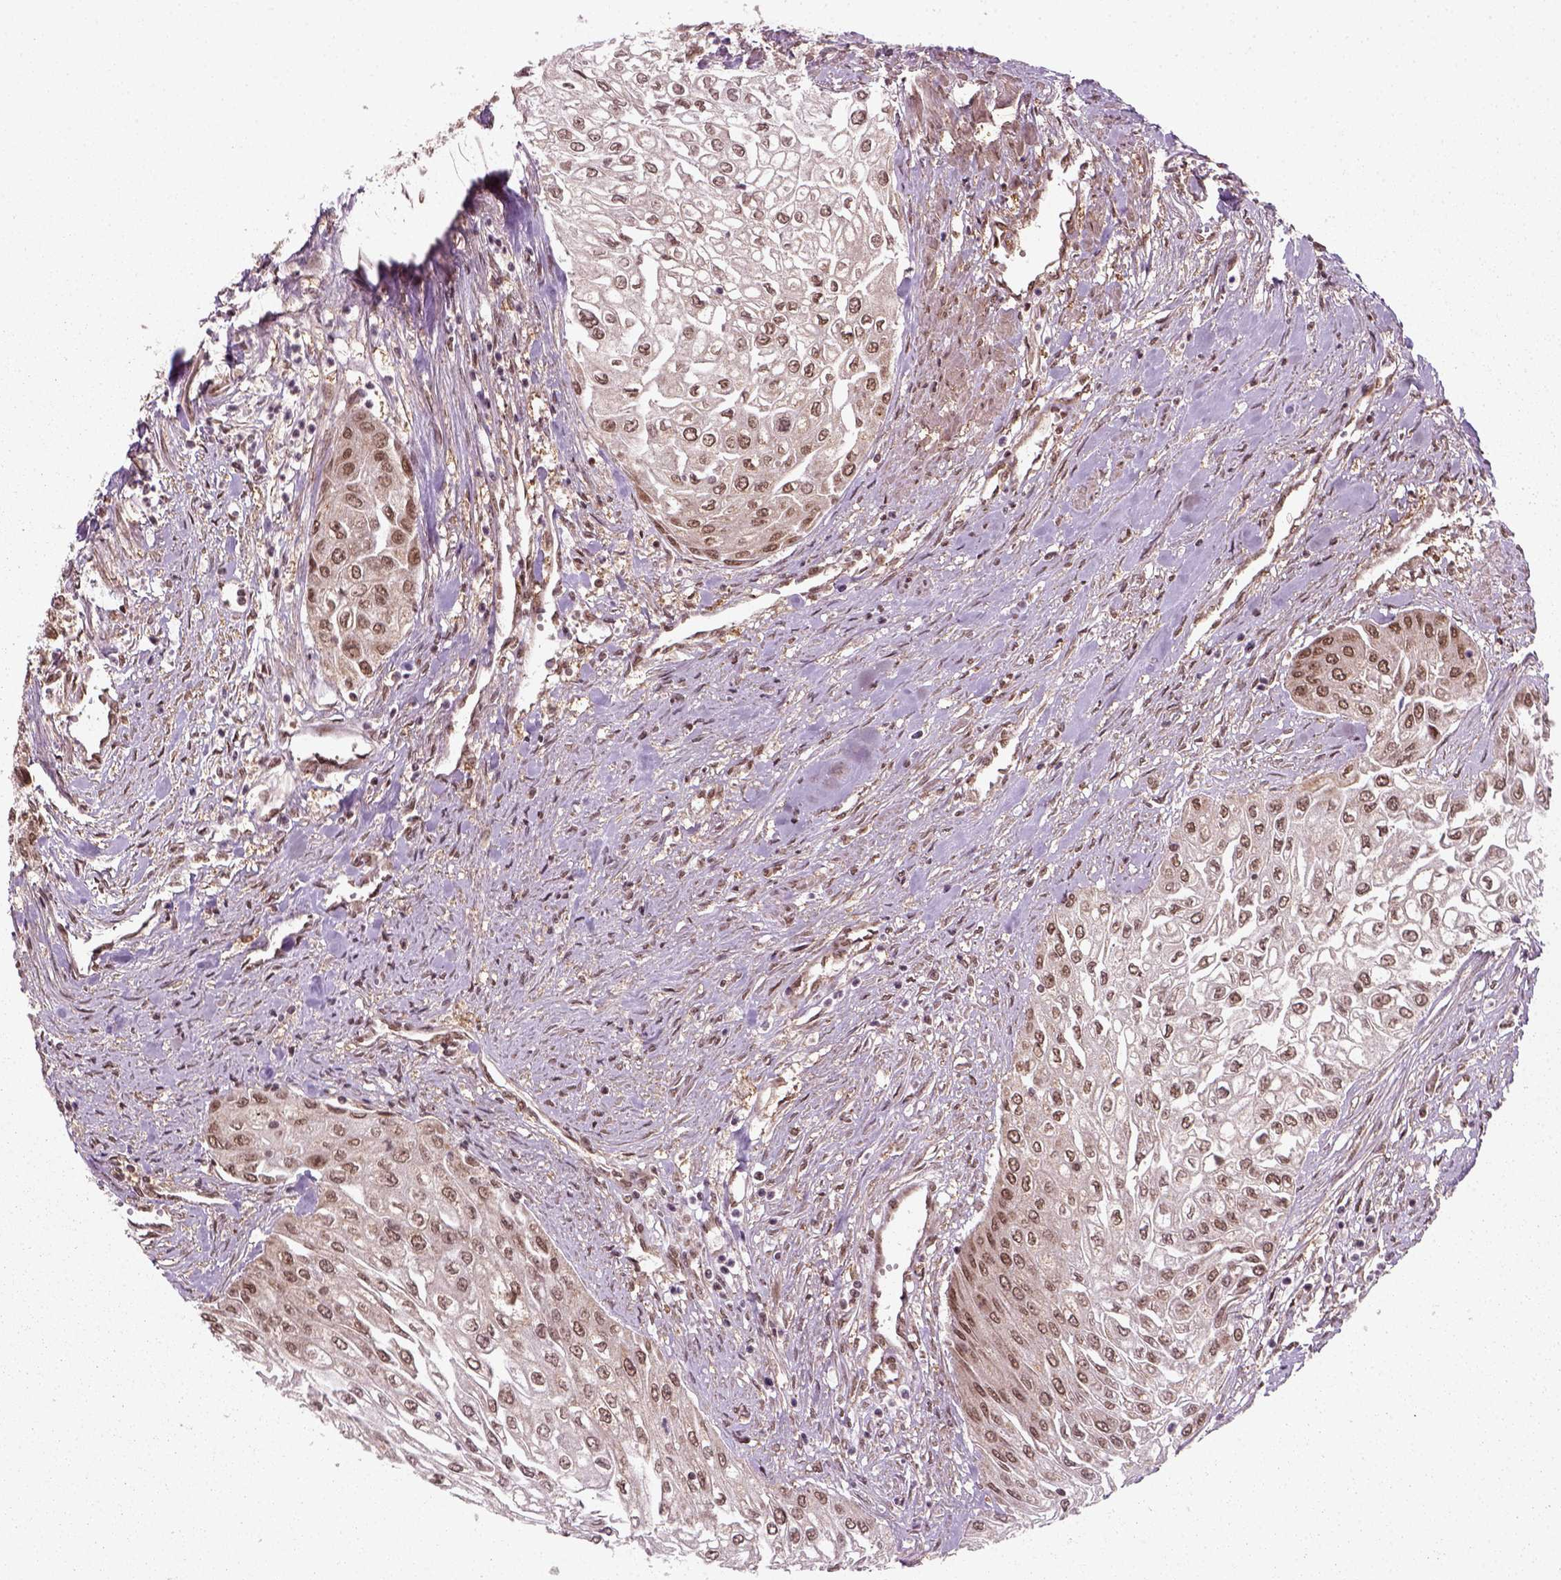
{"staining": {"intensity": "moderate", "quantity": ">75%", "location": "cytoplasmic/membranous"}, "tissue": "urothelial cancer", "cell_type": "Tumor cells", "image_type": "cancer", "snomed": [{"axis": "morphology", "description": "Urothelial carcinoma, High grade"}, {"axis": "topography", "description": "Urinary bladder"}], "caption": "A medium amount of moderate cytoplasmic/membranous staining is appreciated in approximately >75% of tumor cells in high-grade urothelial carcinoma tissue. Immunohistochemistry (ihc) stains the protein of interest in brown and the nuclei are stained blue.", "gene": "NUDT9", "patient": {"sex": "male", "age": 62}}